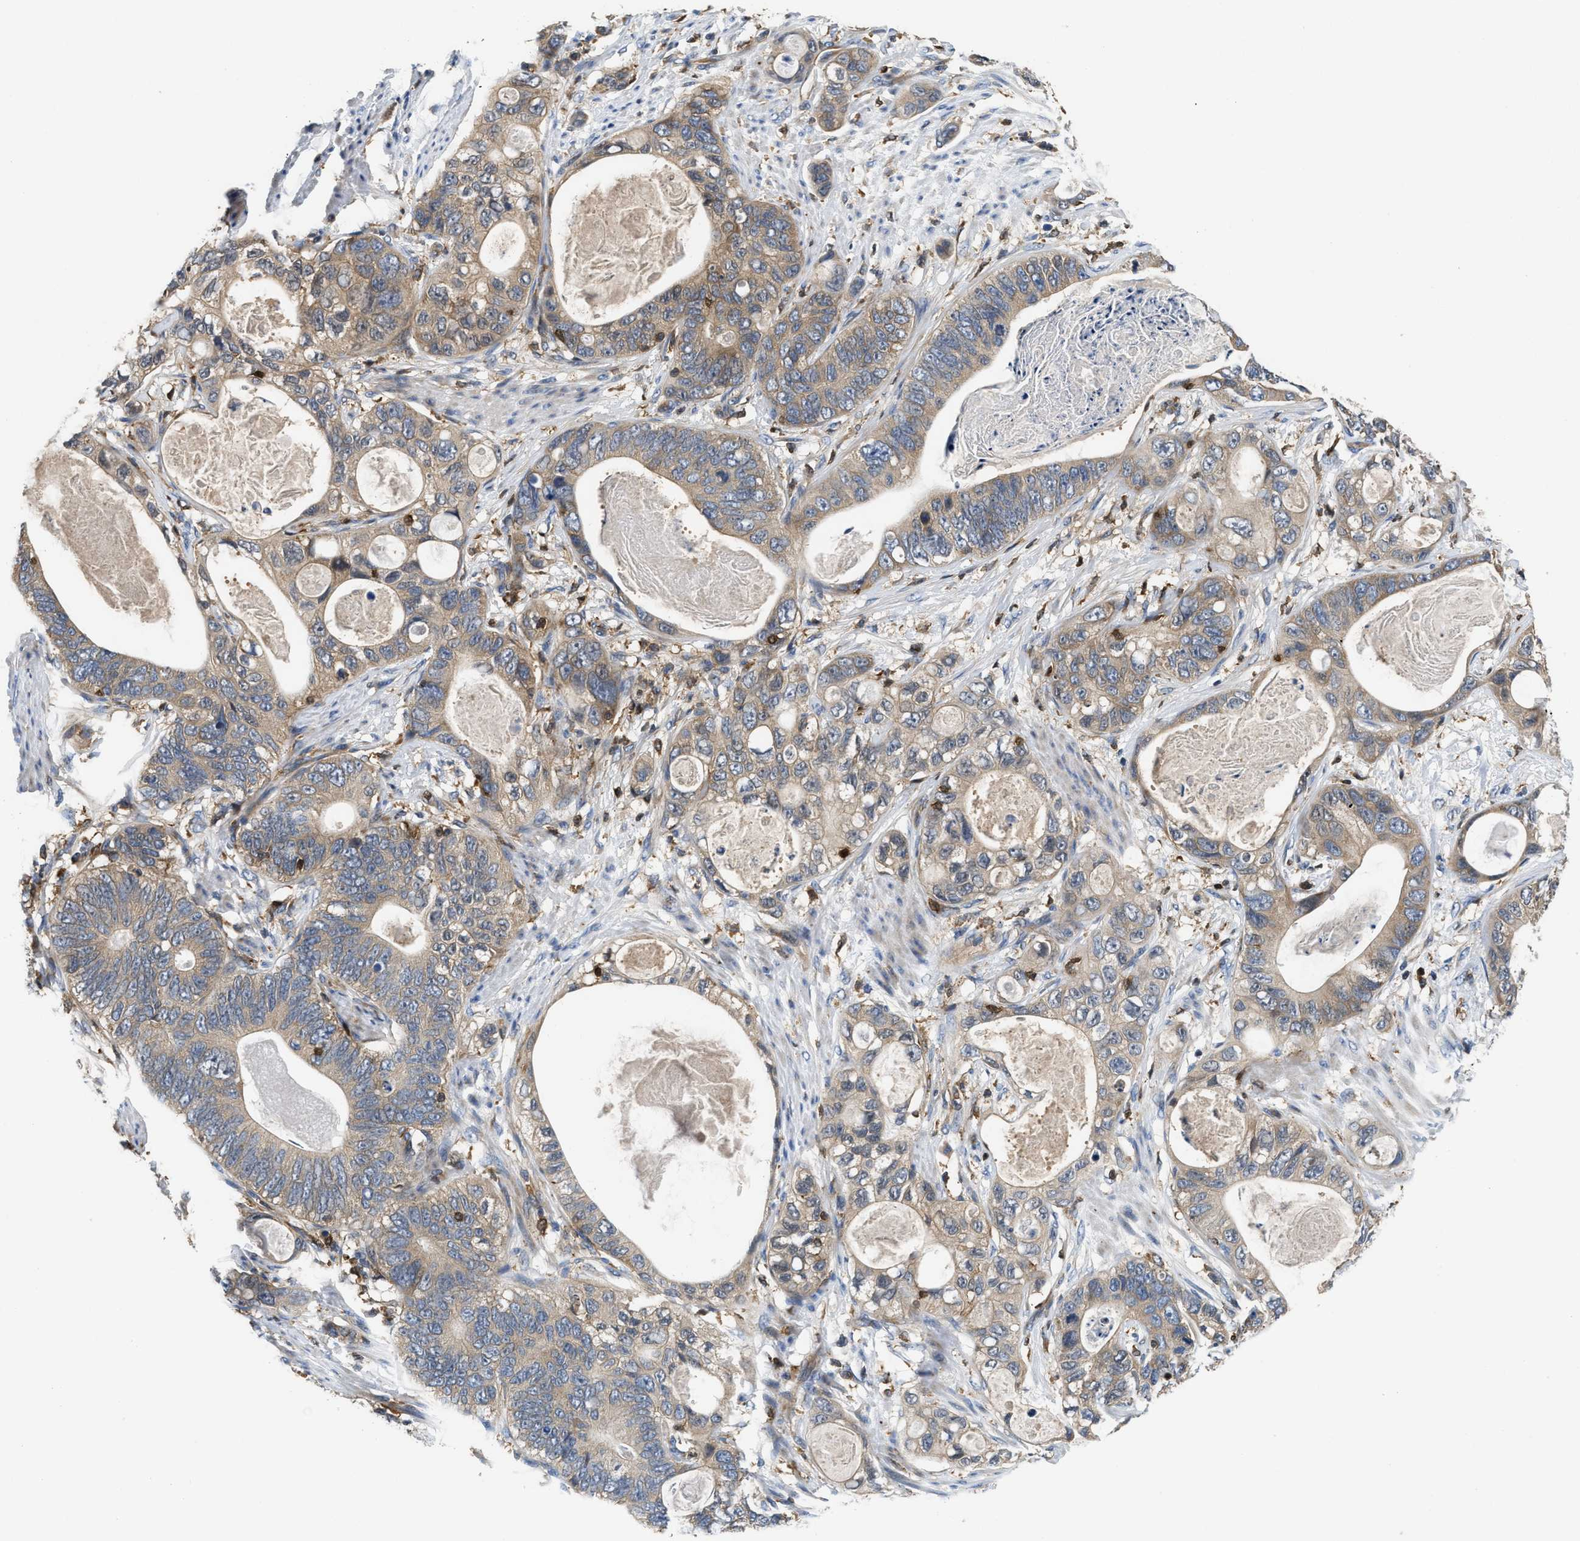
{"staining": {"intensity": "weak", "quantity": ">75%", "location": "cytoplasmic/membranous"}, "tissue": "stomach cancer", "cell_type": "Tumor cells", "image_type": "cancer", "snomed": [{"axis": "morphology", "description": "Normal tissue, NOS"}, {"axis": "morphology", "description": "Adenocarcinoma, NOS"}, {"axis": "topography", "description": "Stomach"}], "caption": "Protein staining shows weak cytoplasmic/membranous staining in about >75% of tumor cells in stomach cancer.", "gene": "OSTF1", "patient": {"sex": "female", "age": 89}}